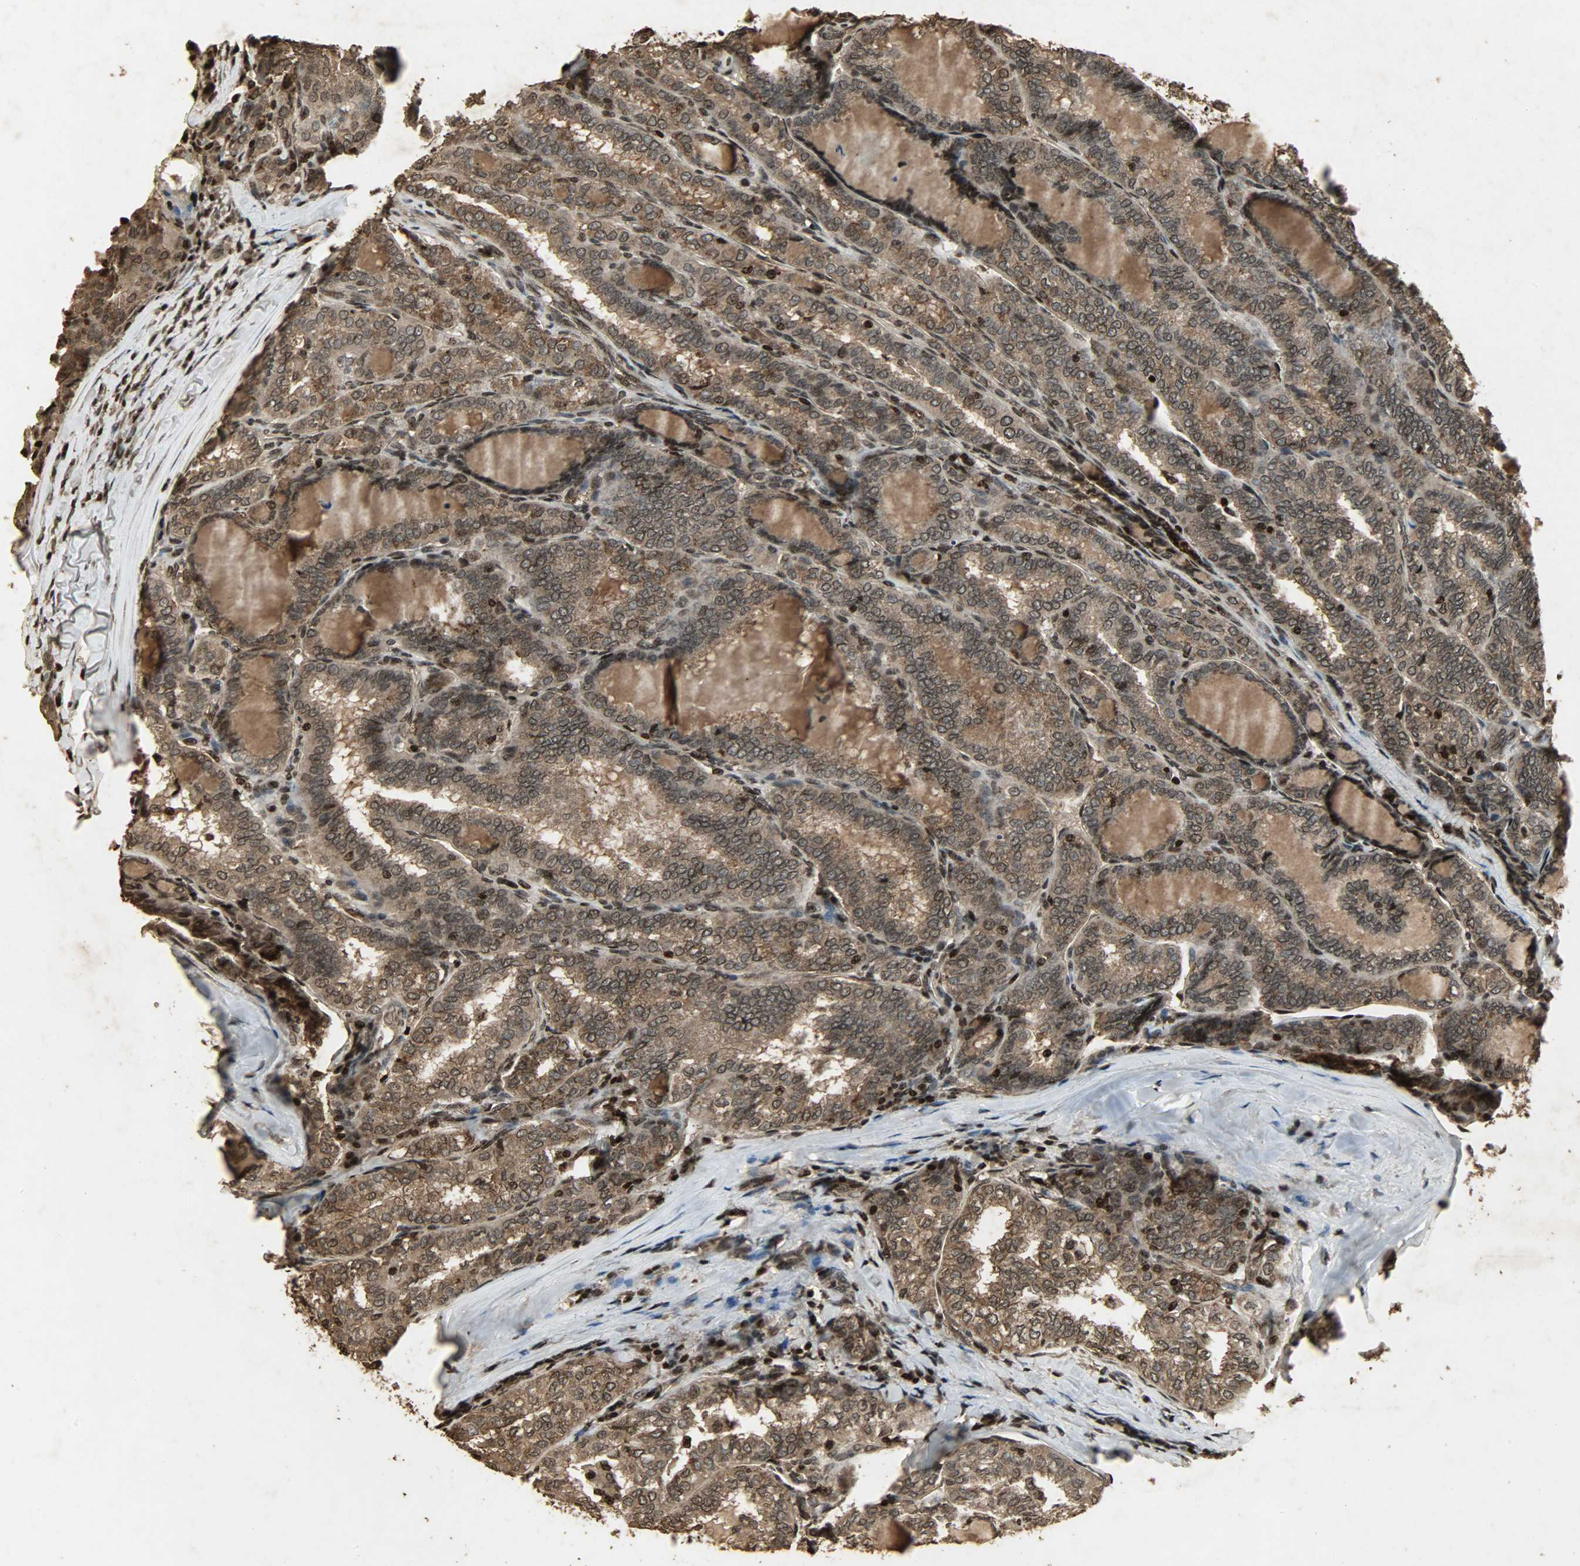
{"staining": {"intensity": "moderate", "quantity": ">75%", "location": "cytoplasmic/membranous,nuclear"}, "tissue": "thyroid cancer", "cell_type": "Tumor cells", "image_type": "cancer", "snomed": [{"axis": "morphology", "description": "Papillary adenocarcinoma, NOS"}, {"axis": "topography", "description": "Thyroid gland"}], "caption": "The histopathology image exhibits staining of thyroid cancer (papillary adenocarcinoma), revealing moderate cytoplasmic/membranous and nuclear protein staining (brown color) within tumor cells.", "gene": "PPP3R1", "patient": {"sex": "female", "age": 30}}